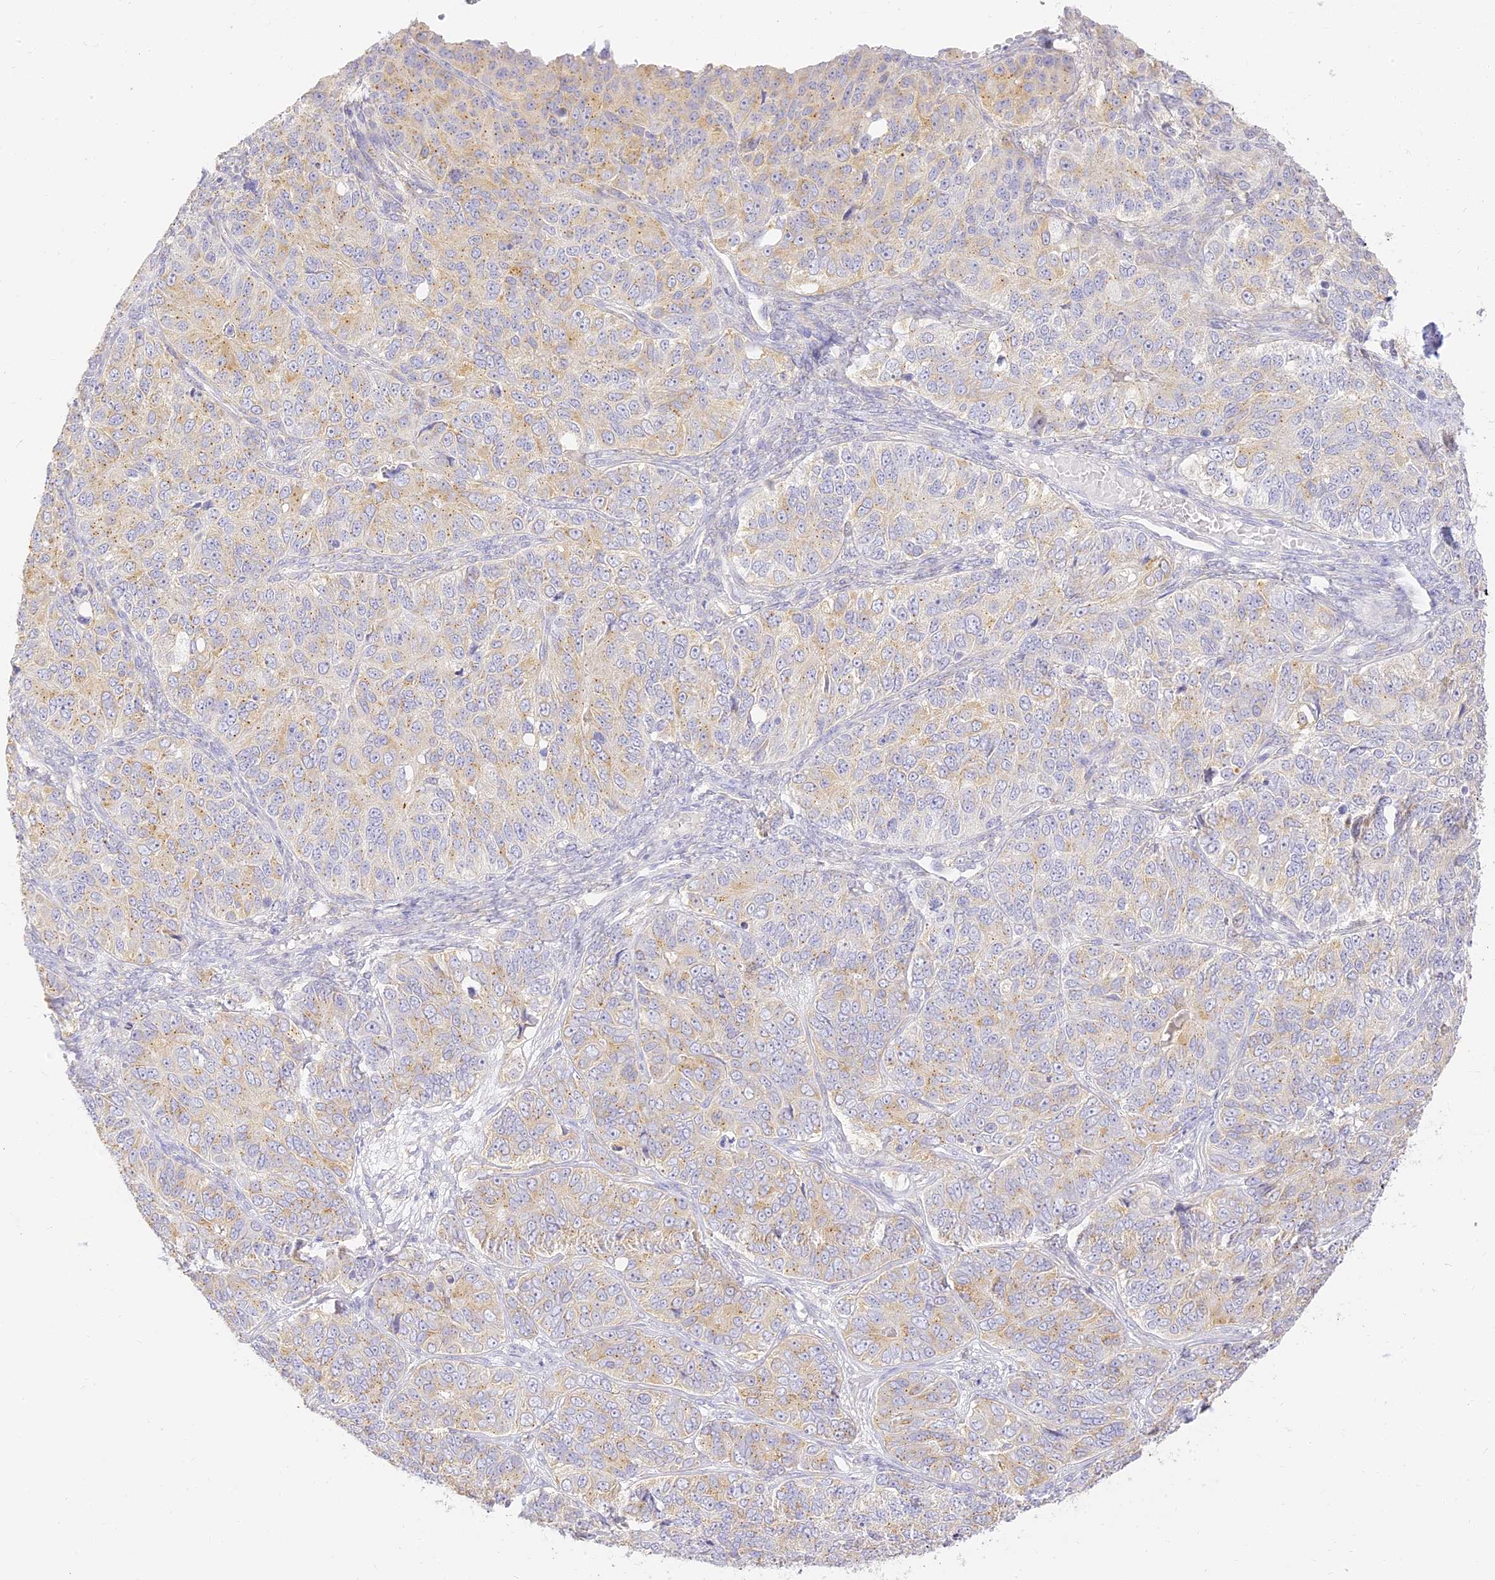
{"staining": {"intensity": "weak", "quantity": ">75%", "location": "cytoplasmic/membranous"}, "tissue": "ovarian cancer", "cell_type": "Tumor cells", "image_type": "cancer", "snomed": [{"axis": "morphology", "description": "Carcinoma, endometroid"}, {"axis": "topography", "description": "Ovary"}], "caption": "IHC of endometroid carcinoma (ovarian) demonstrates low levels of weak cytoplasmic/membranous staining in about >75% of tumor cells.", "gene": "SEC13", "patient": {"sex": "female", "age": 51}}